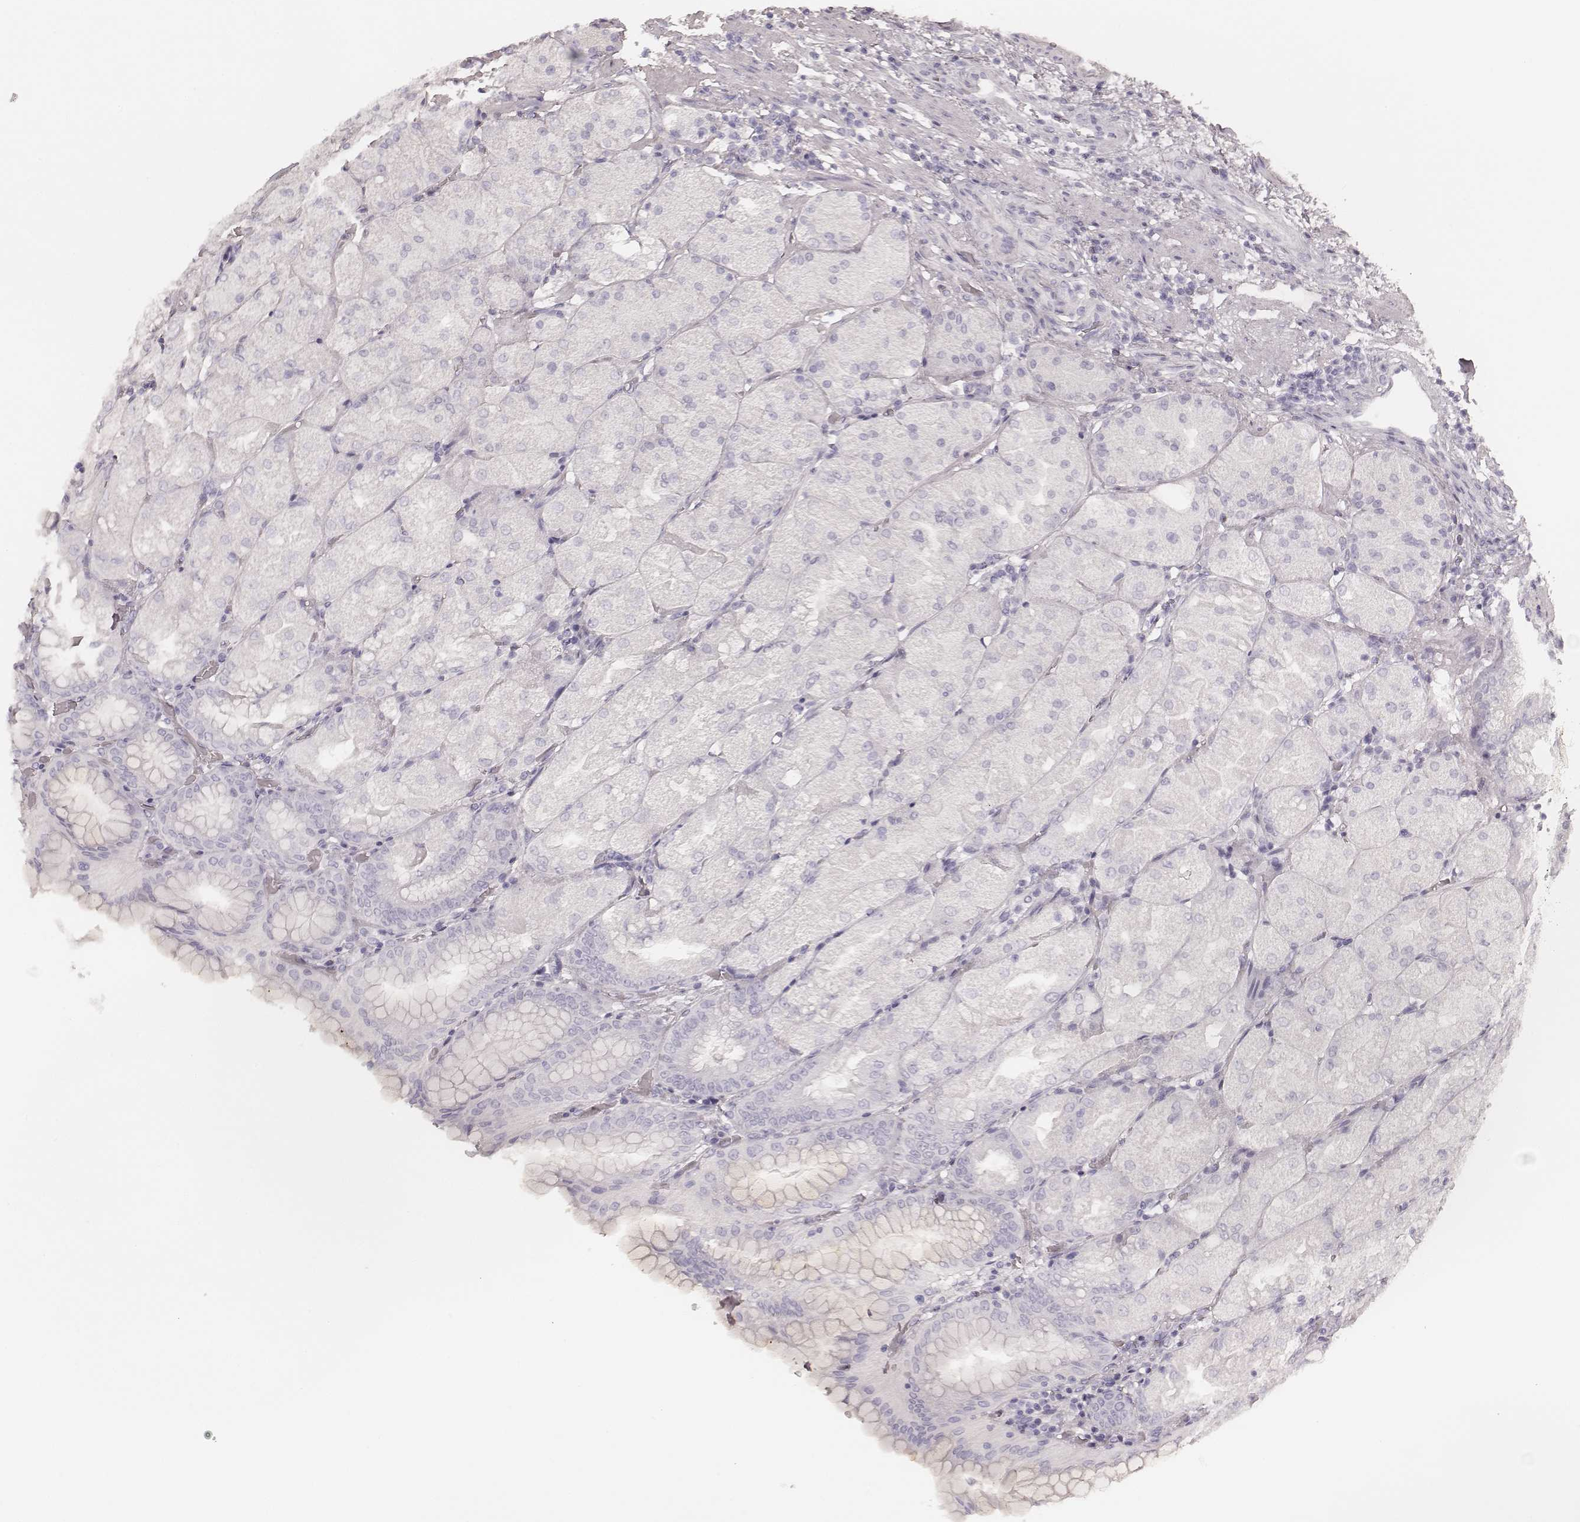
{"staining": {"intensity": "negative", "quantity": "none", "location": "none"}, "tissue": "stomach", "cell_type": "Glandular cells", "image_type": "normal", "snomed": [{"axis": "morphology", "description": "Normal tissue, NOS"}, {"axis": "topography", "description": "Stomach, upper"}, {"axis": "topography", "description": "Stomach"}, {"axis": "topography", "description": "Stomach, lower"}], "caption": "High magnification brightfield microscopy of normal stomach stained with DAB (3,3'-diaminobenzidine) (brown) and counterstained with hematoxylin (blue): glandular cells show no significant expression. (DAB (3,3'-diaminobenzidine) immunohistochemistry (IHC) with hematoxylin counter stain).", "gene": "KRT72", "patient": {"sex": "male", "age": 62}}